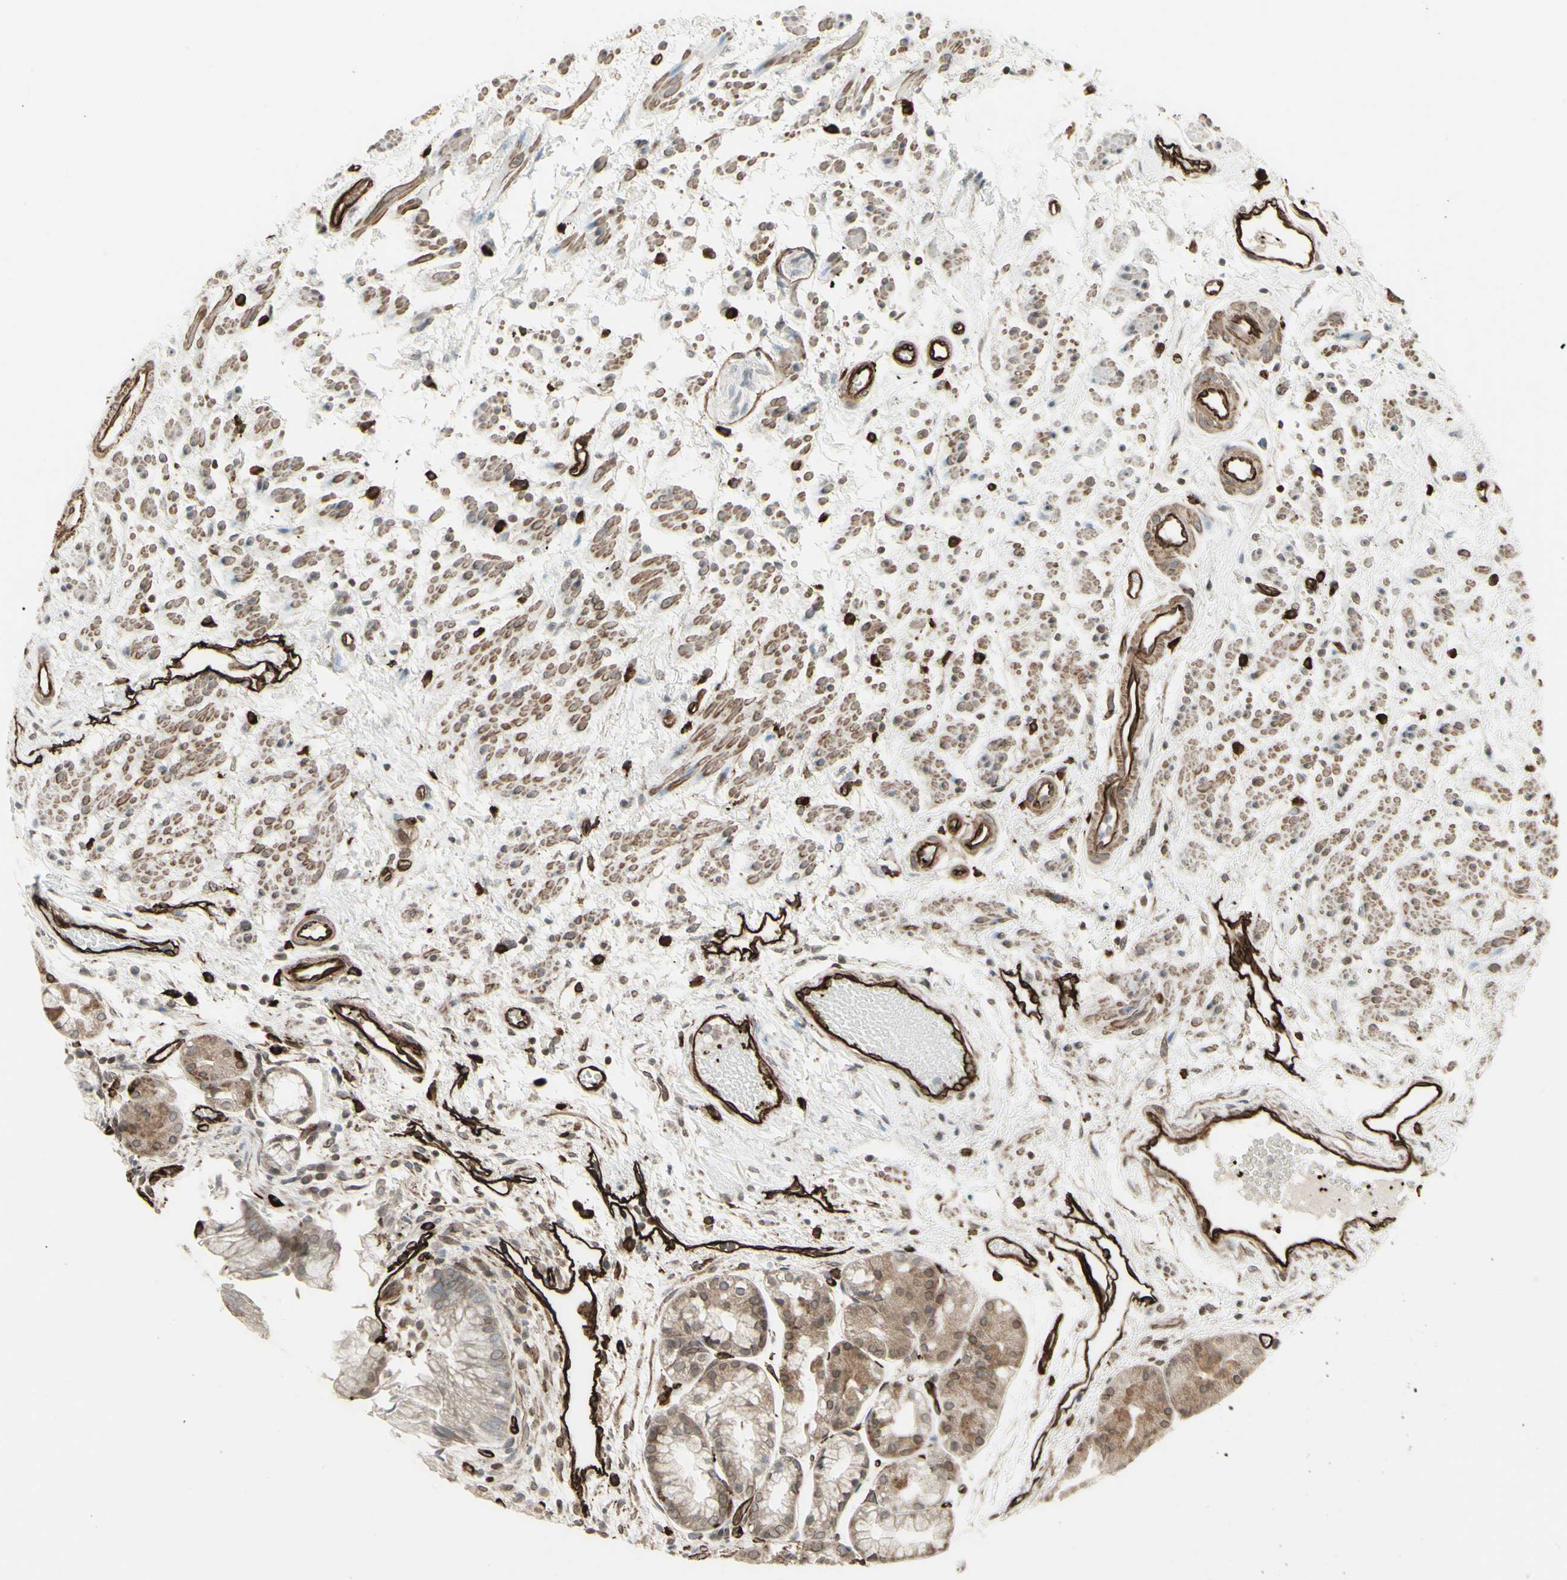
{"staining": {"intensity": "moderate", "quantity": "25%-75%", "location": "cytoplasmic/membranous,nuclear"}, "tissue": "stomach", "cell_type": "Glandular cells", "image_type": "normal", "snomed": [{"axis": "morphology", "description": "Normal tissue, NOS"}, {"axis": "topography", "description": "Stomach, upper"}], "caption": "Immunohistochemistry (IHC) (DAB) staining of unremarkable stomach exhibits moderate cytoplasmic/membranous,nuclear protein expression in about 25%-75% of glandular cells. Immunohistochemistry stains the protein in brown and the nuclei are stained blue.", "gene": "DTX3L", "patient": {"sex": "male", "age": 72}}